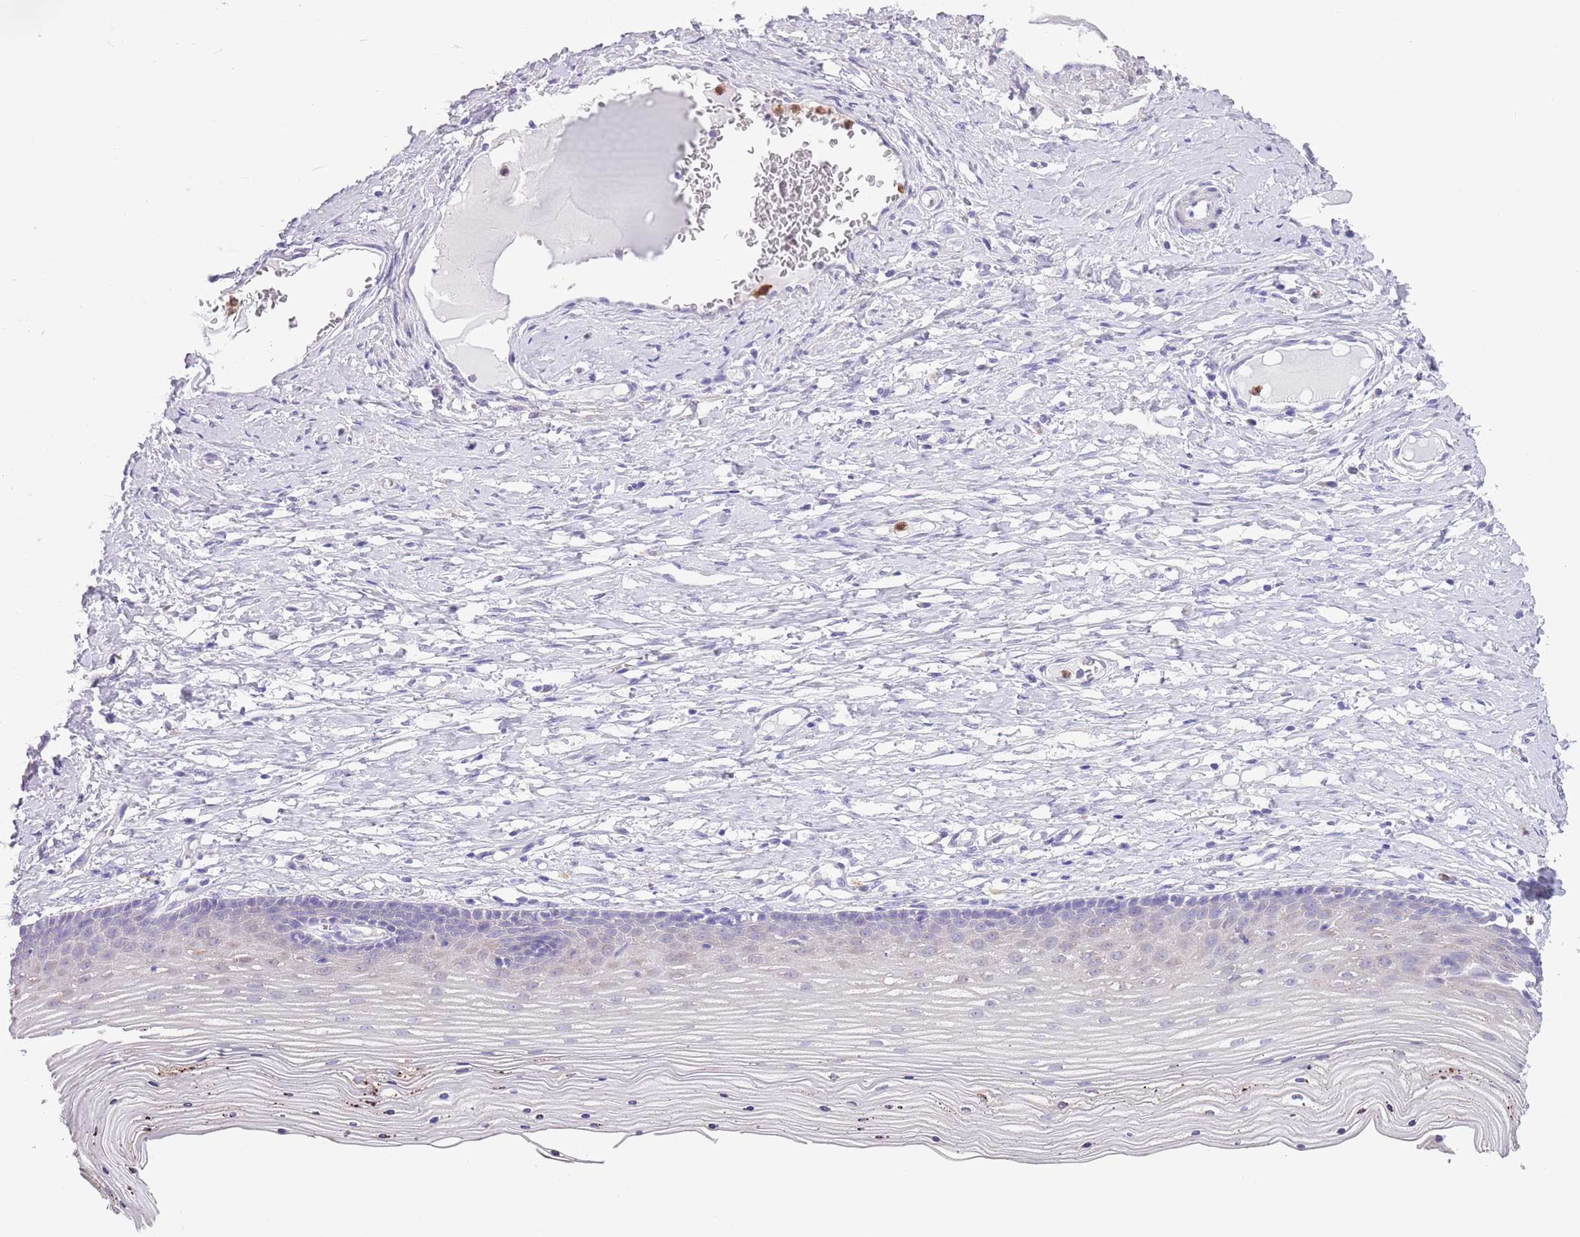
{"staining": {"intensity": "negative", "quantity": "none", "location": "none"}, "tissue": "cervix", "cell_type": "Glandular cells", "image_type": "normal", "snomed": [{"axis": "morphology", "description": "Normal tissue, NOS"}, {"axis": "topography", "description": "Cervix"}], "caption": "The micrograph displays no significant positivity in glandular cells of cervix.", "gene": "ZFP2", "patient": {"sex": "female", "age": 42}}